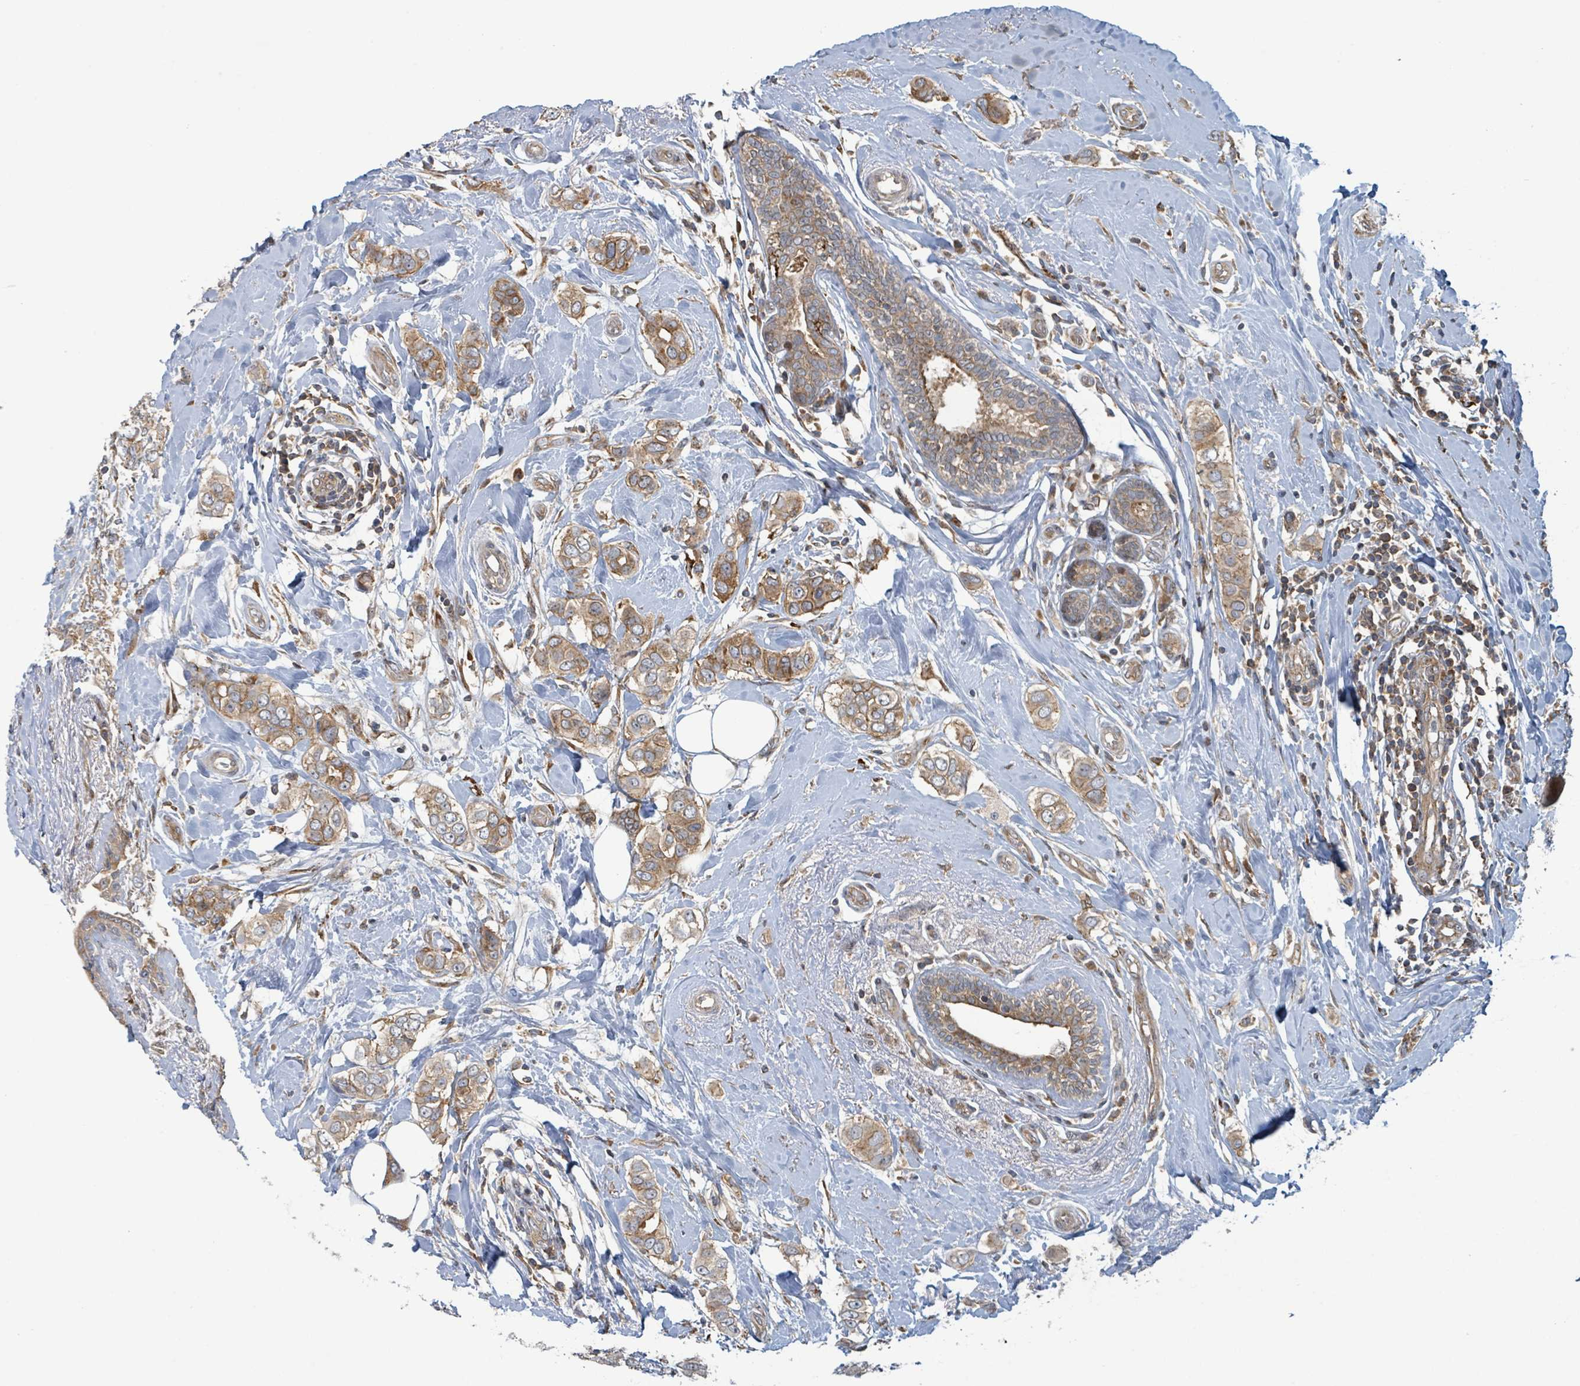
{"staining": {"intensity": "moderate", "quantity": ">75%", "location": "cytoplasmic/membranous"}, "tissue": "breast cancer", "cell_type": "Tumor cells", "image_type": "cancer", "snomed": [{"axis": "morphology", "description": "Lobular carcinoma"}, {"axis": "topography", "description": "Breast"}], "caption": "Breast lobular carcinoma tissue displays moderate cytoplasmic/membranous positivity in approximately >75% of tumor cells The staining was performed using DAB to visualize the protein expression in brown, while the nuclei were stained in blue with hematoxylin (Magnification: 20x).", "gene": "OR51E1", "patient": {"sex": "female", "age": 51}}